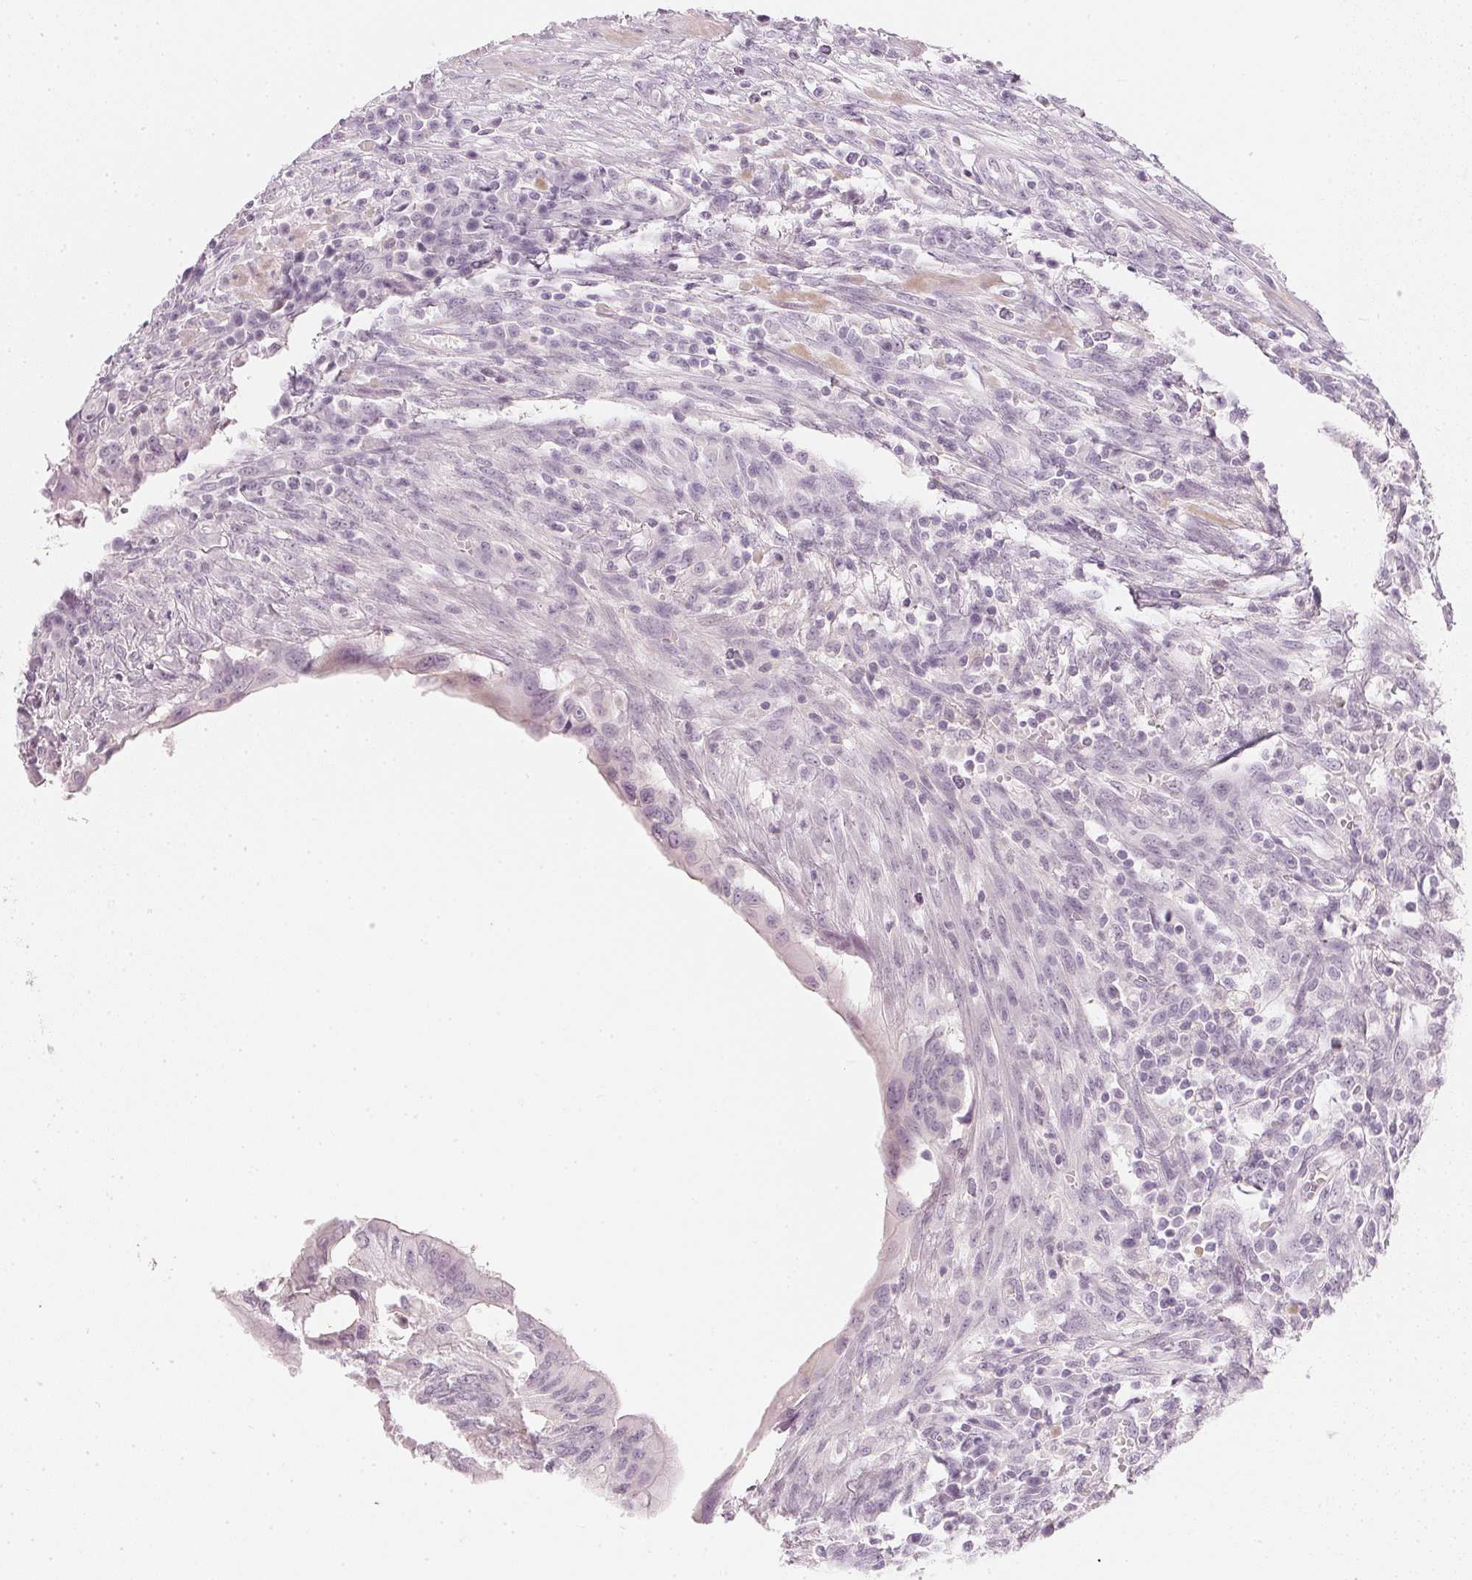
{"staining": {"intensity": "negative", "quantity": "none", "location": "none"}, "tissue": "colorectal cancer", "cell_type": "Tumor cells", "image_type": "cancer", "snomed": [{"axis": "morphology", "description": "Adenocarcinoma, NOS"}, {"axis": "topography", "description": "Colon"}], "caption": "Immunohistochemistry image of neoplastic tissue: colorectal cancer (adenocarcinoma) stained with DAB (3,3'-diaminobenzidine) reveals no significant protein positivity in tumor cells.", "gene": "CHST4", "patient": {"sex": "male", "age": 65}}